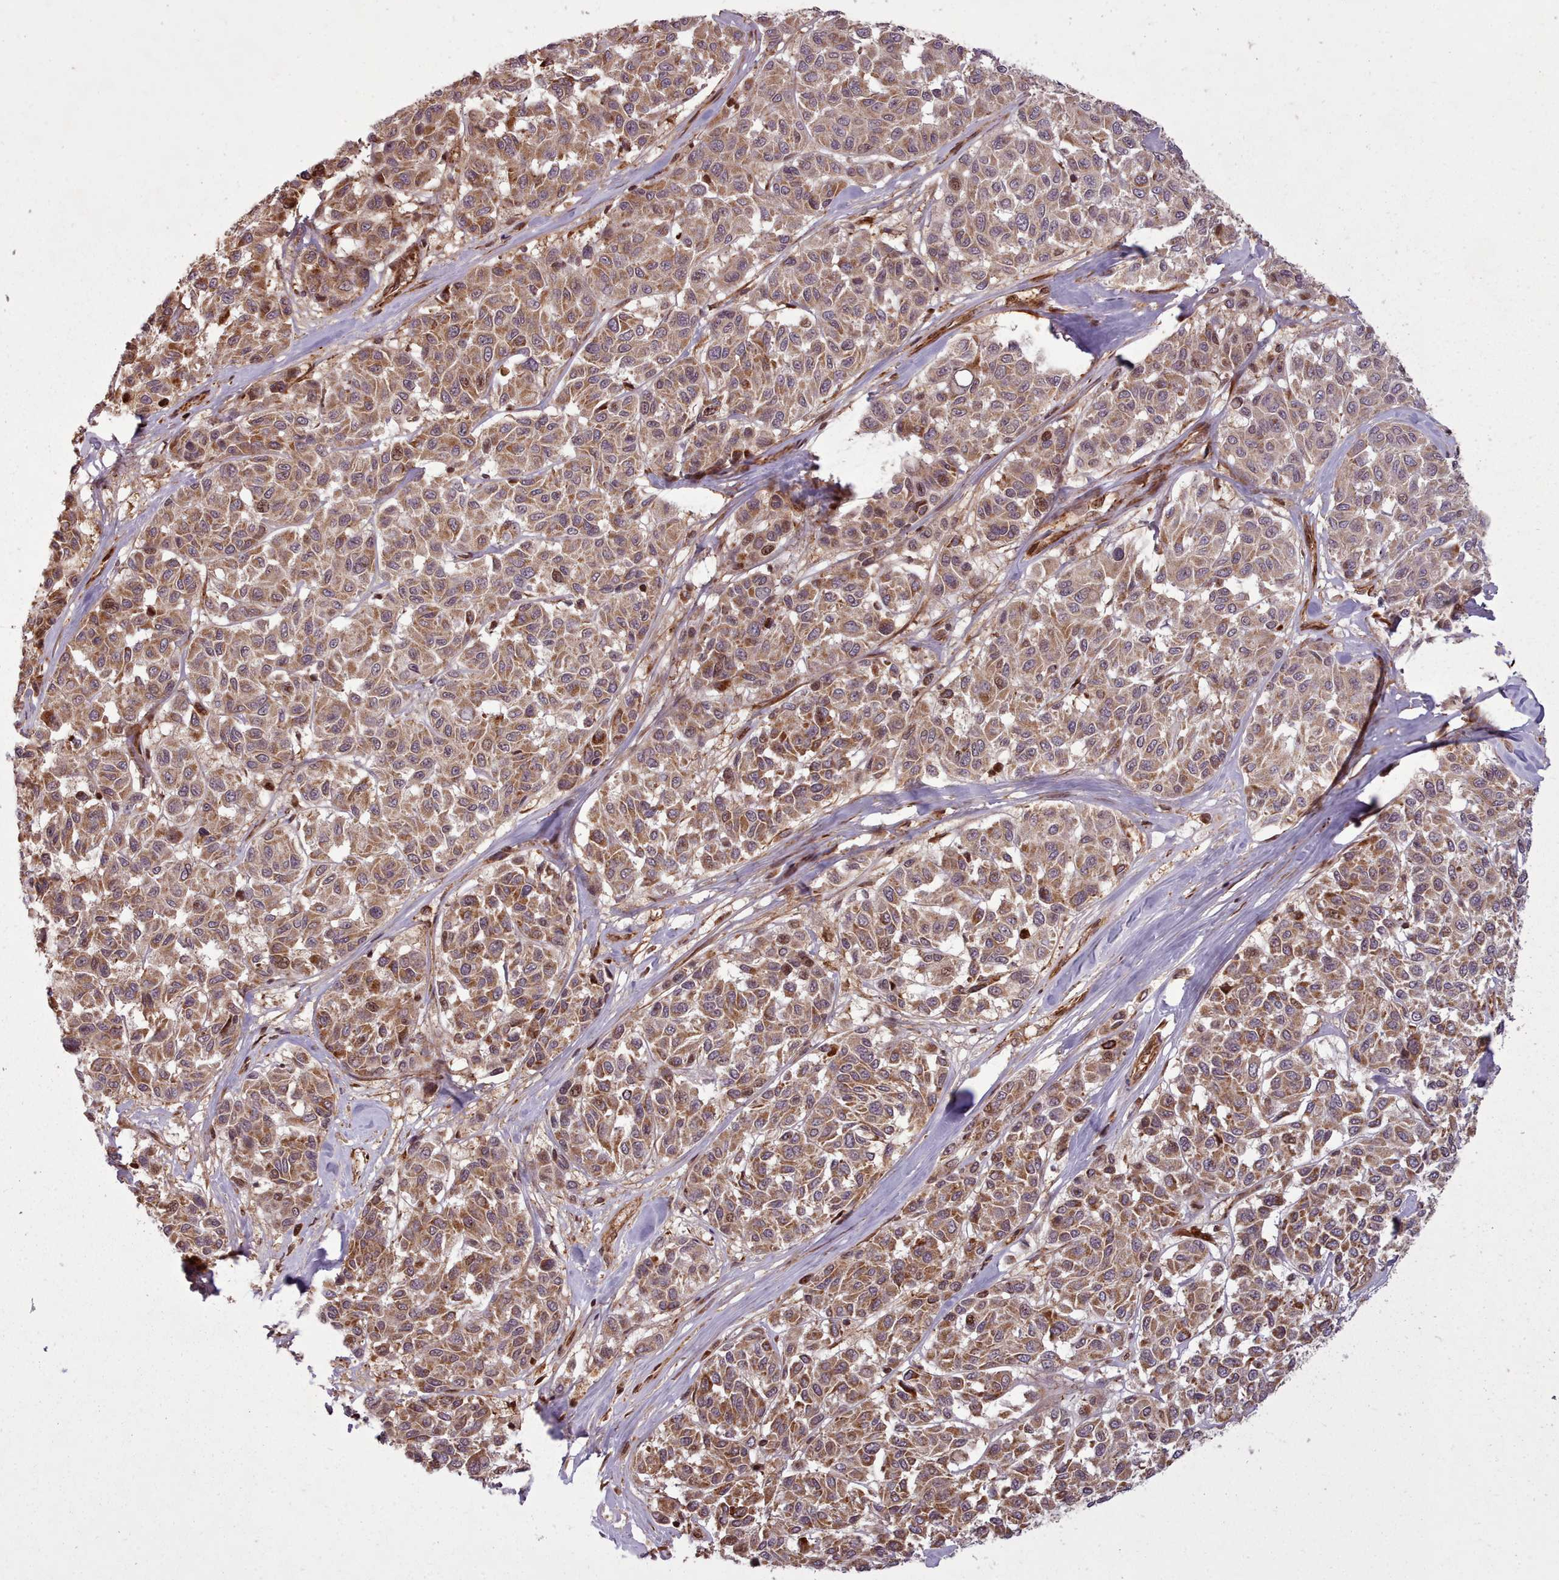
{"staining": {"intensity": "moderate", "quantity": ">75%", "location": "cytoplasmic/membranous,nuclear"}, "tissue": "melanoma", "cell_type": "Tumor cells", "image_type": "cancer", "snomed": [{"axis": "morphology", "description": "Malignant melanoma, NOS"}, {"axis": "topography", "description": "Skin"}], "caption": "Malignant melanoma tissue exhibits moderate cytoplasmic/membranous and nuclear staining in about >75% of tumor cells", "gene": "NLRP7", "patient": {"sex": "female", "age": 66}}